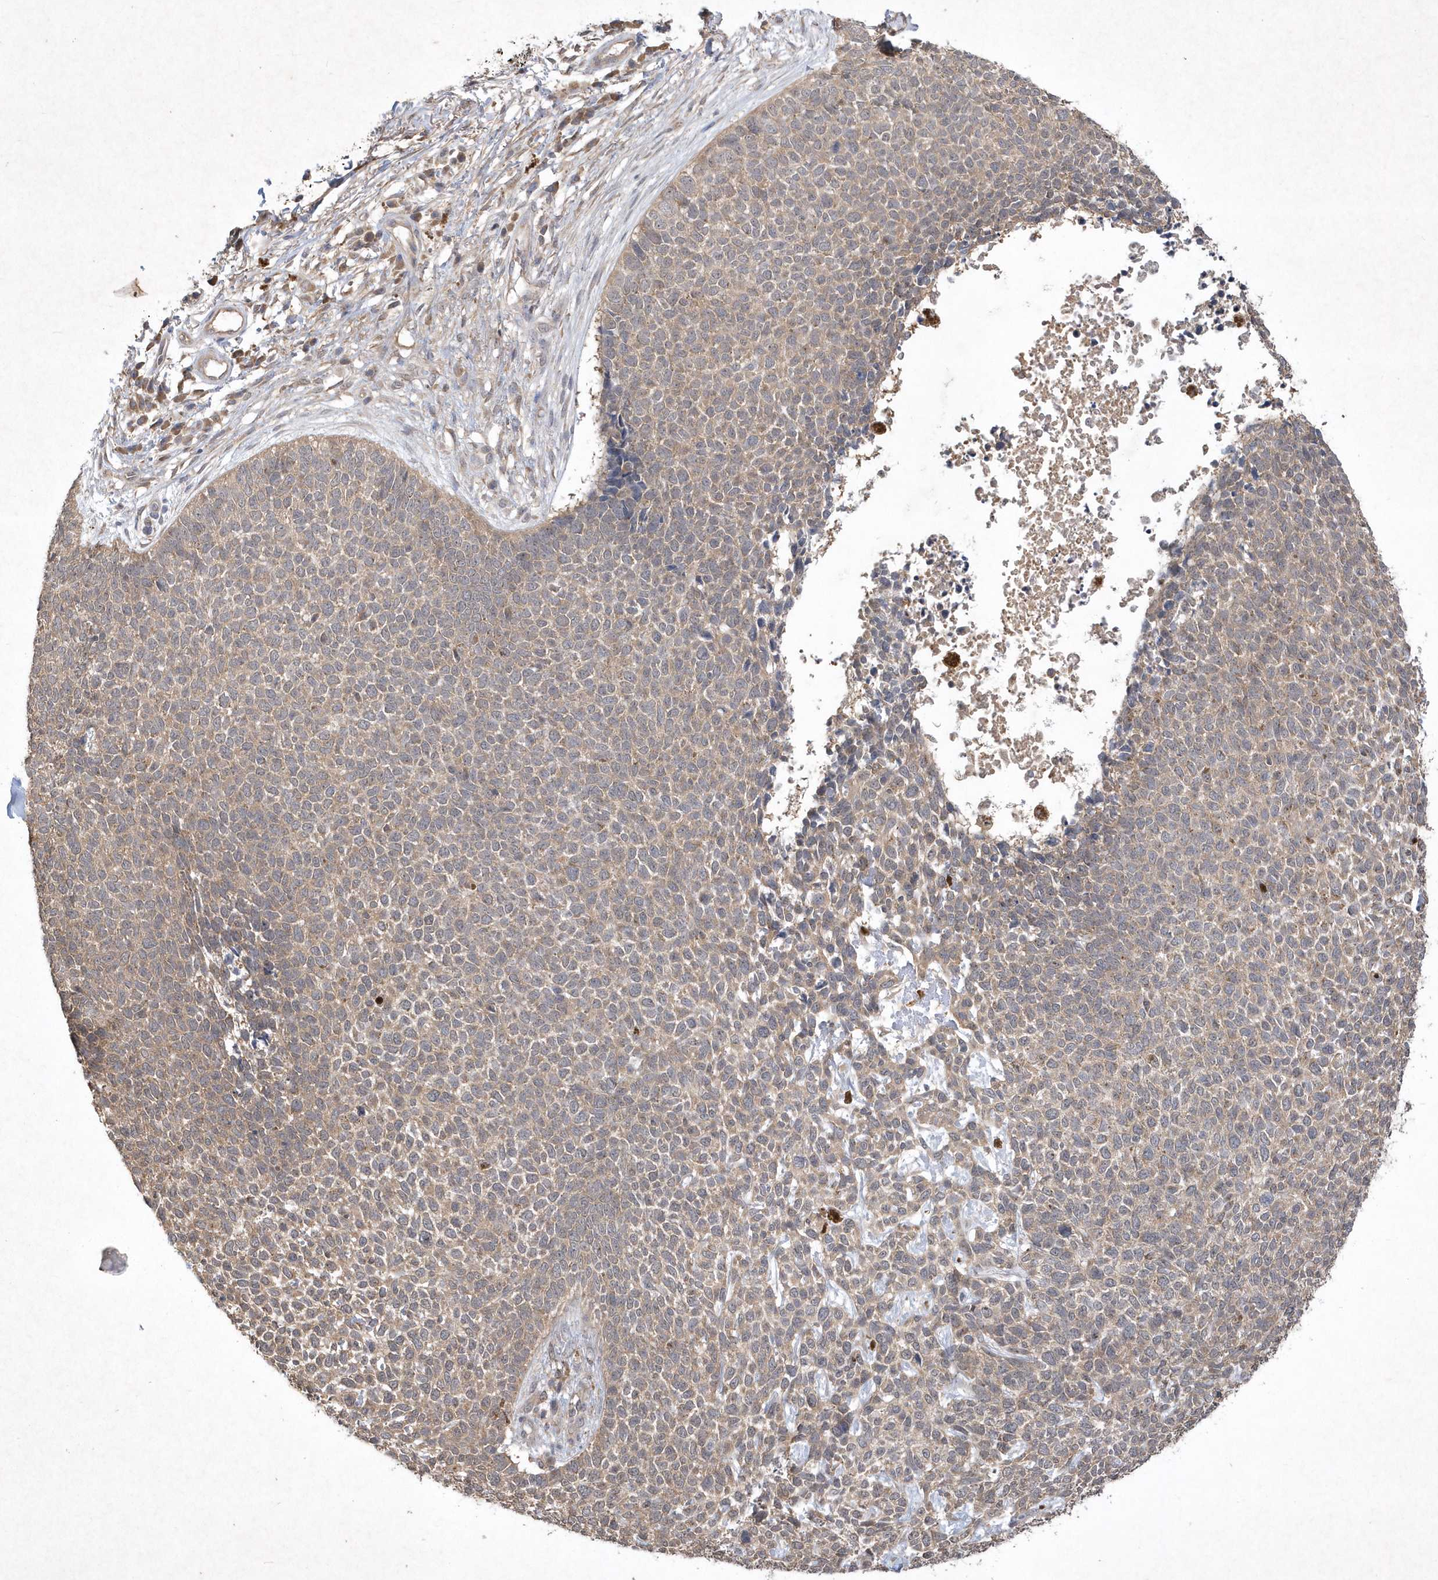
{"staining": {"intensity": "weak", "quantity": "25%-75%", "location": "cytoplasmic/membranous"}, "tissue": "skin cancer", "cell_type": "Tumor cells", "image_type": "cancer", "snomed": [{"axis": "morphology", "description": "Basal cell carcinoma"}, {"axis": "topography", "description": "Skin"}], "caption": "Skin cancer (basal cell carcinoma) stained with DAB (3,3'-diaminobenzidine) immunohistochemistry displays low levels of weak cytoplasmic/membranous staining in approximately 25%-75% of tumor cells. The protein is shown in brown color, while the nuclei are stained blue.", "gene": "AKR7A2", "patient": {"sex": "female", "age": 84}}